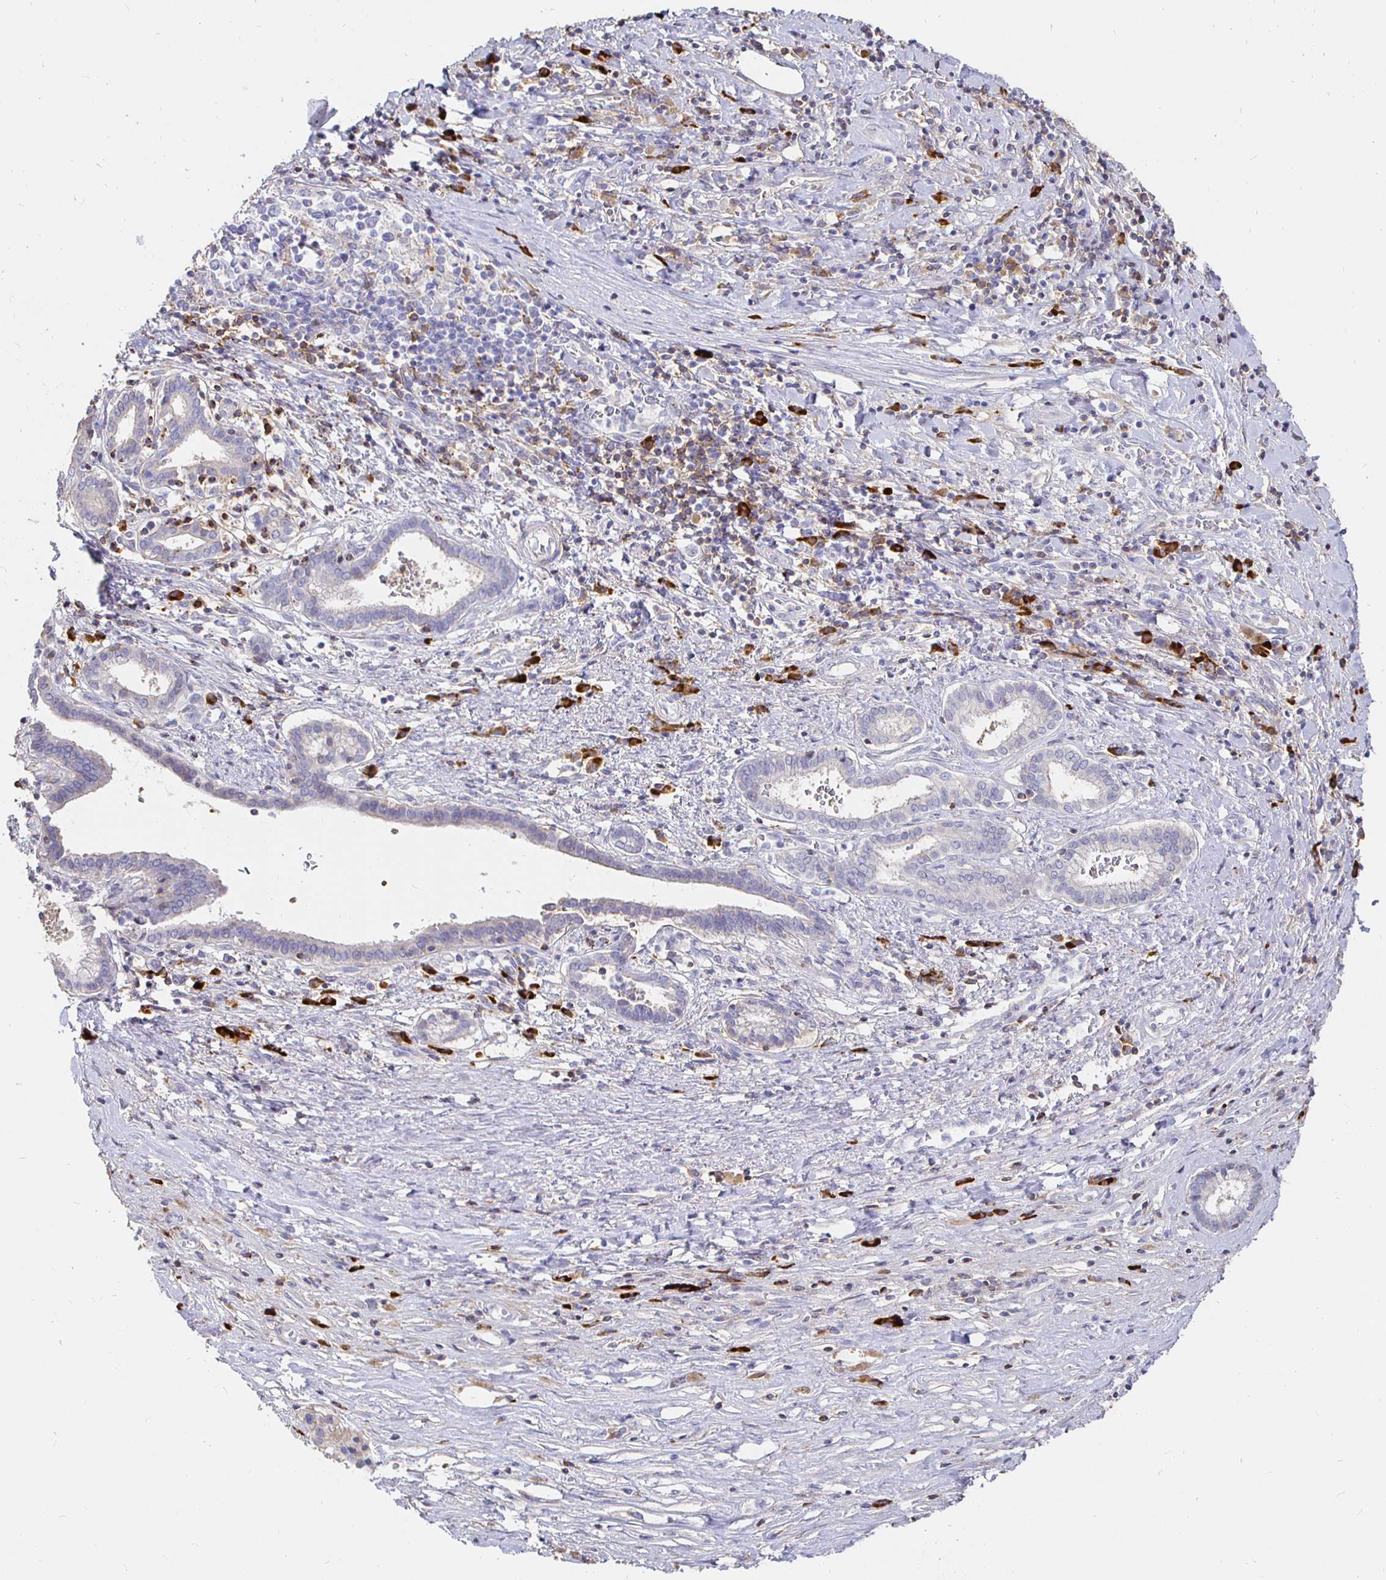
{"staining": {"intensity": "negative", "quantity": "none", "location": "none"}, "tissue": "pancreatic cancer", "cell_type": "Tumor cells", "image_type": "cancer", "snomed": [{"axis": "morphology", "description": "Adenocarcinoma, NOS"}, {"axis": "topography", "description": "Pancreas"}], "caption": "This is an IHC image of human pancreatic adenocarcinoma. There is no positivity in tumor cells.", "gene": "CXCR3", "patient": {"sex": "male", "age": 63}}